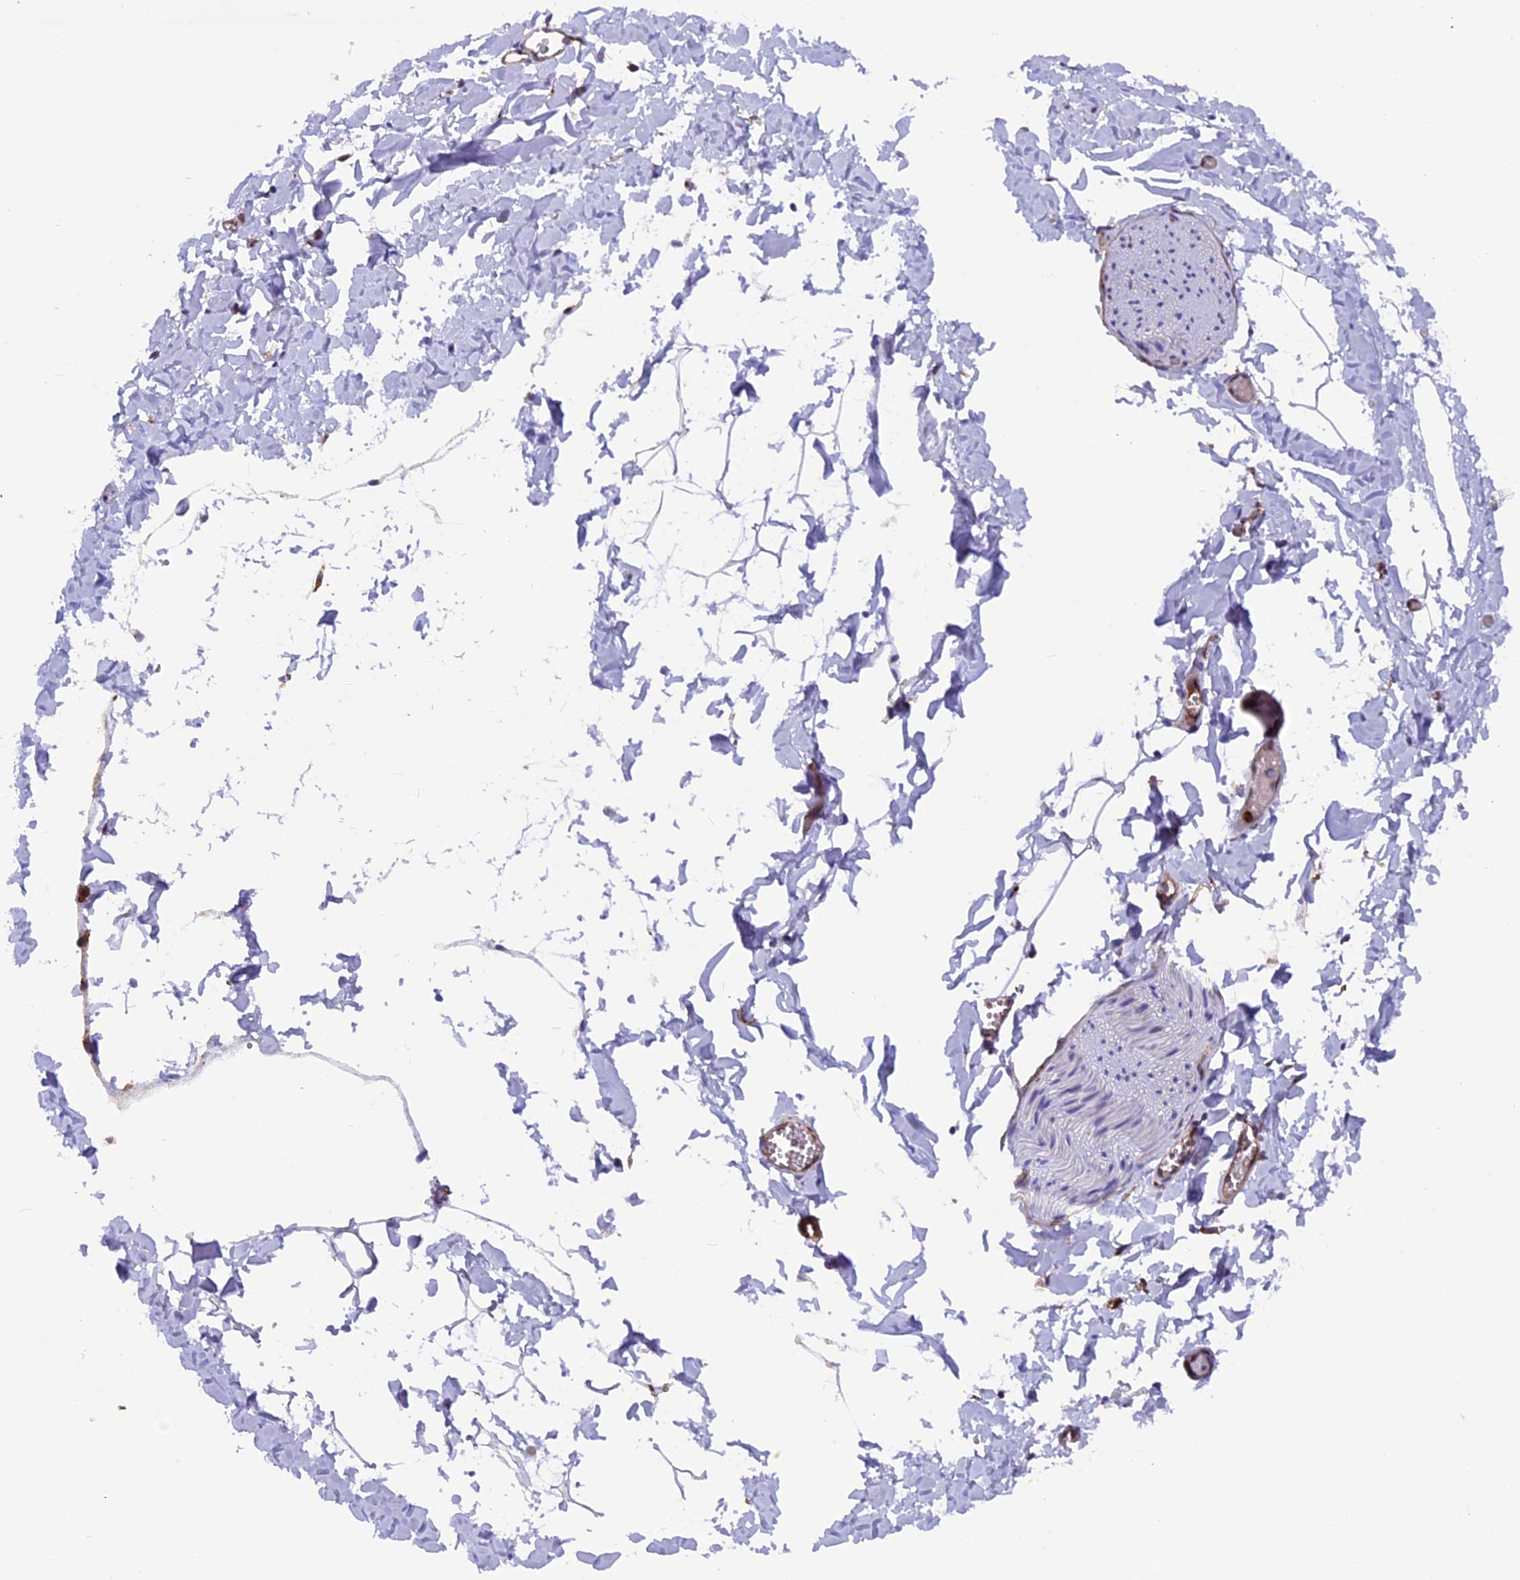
{"staining": {"intensity": "negative", "quantity": "none", "location": "none"}, "tissue": "adipose tissue", "cell_type": "Adipocytes", "image_type": "normal", "snomed": [{"axis": "morphology", "description": "Normal tissue, NOS"}, {"axis": "topography", "description": "Gallbladder"}, {"axis": "topography", "description": "Peripheral nerve tissue"}], "caption": "Immunohistochemical staining of unremarkable adipose tissue shows no significant staining in adipocytes. Nuclei are stained in blue.", "gene": "EHBP1L1", "patient": {"sex": "male", "age": 38}}